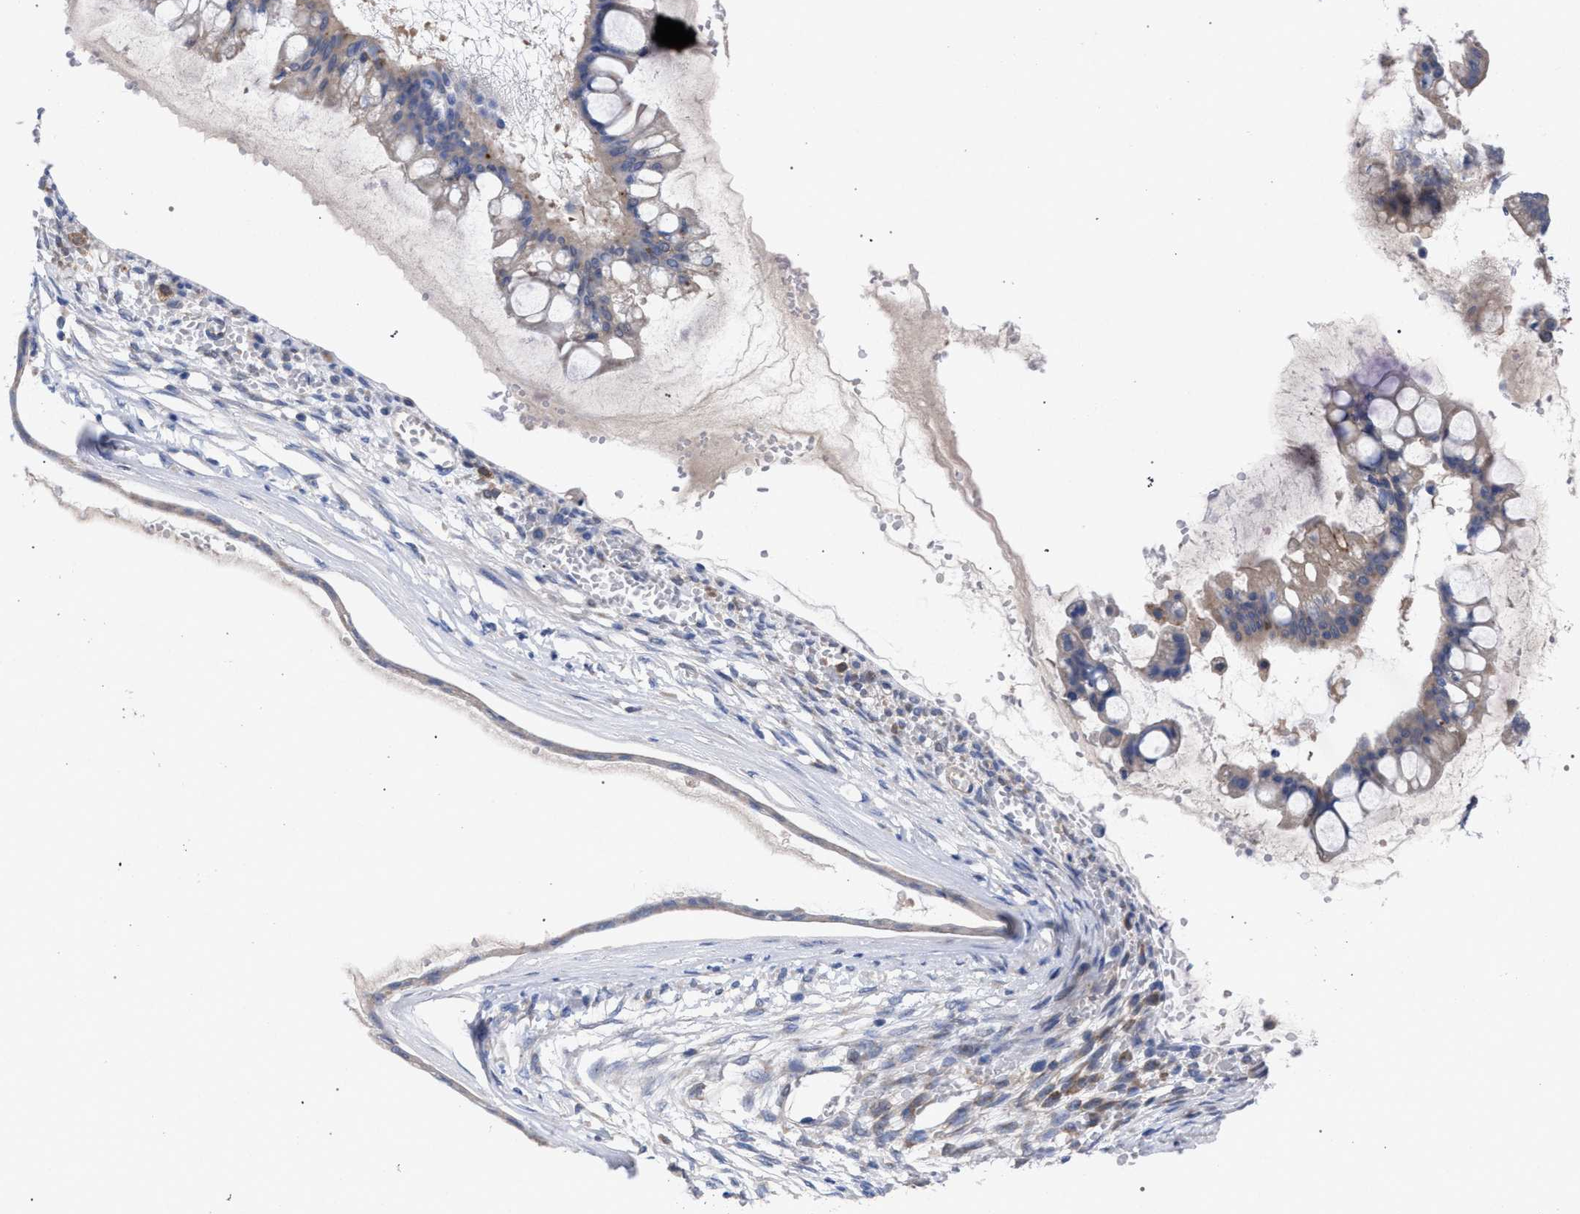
{"staining": {"intensity": "weak", "quantity": "<25%", "location": "cytoplasmic/membranous"}, "tissue": "ovarian cancer", "cell_type": "Tumor cells", "image_type": "cancer", "snomed": [{"axis": "morphology", "description": "Cystadenocarcinoma, mucinous, NOS"}, {"axis": "topography", "description": "Ovary"}], "caption": "Image shows no significant protein staining in tumor cells of ovarian mucinous cystadenocarcinoma.", "gene": "GMPR", "patient": {"sex": "female", "age": 73}}